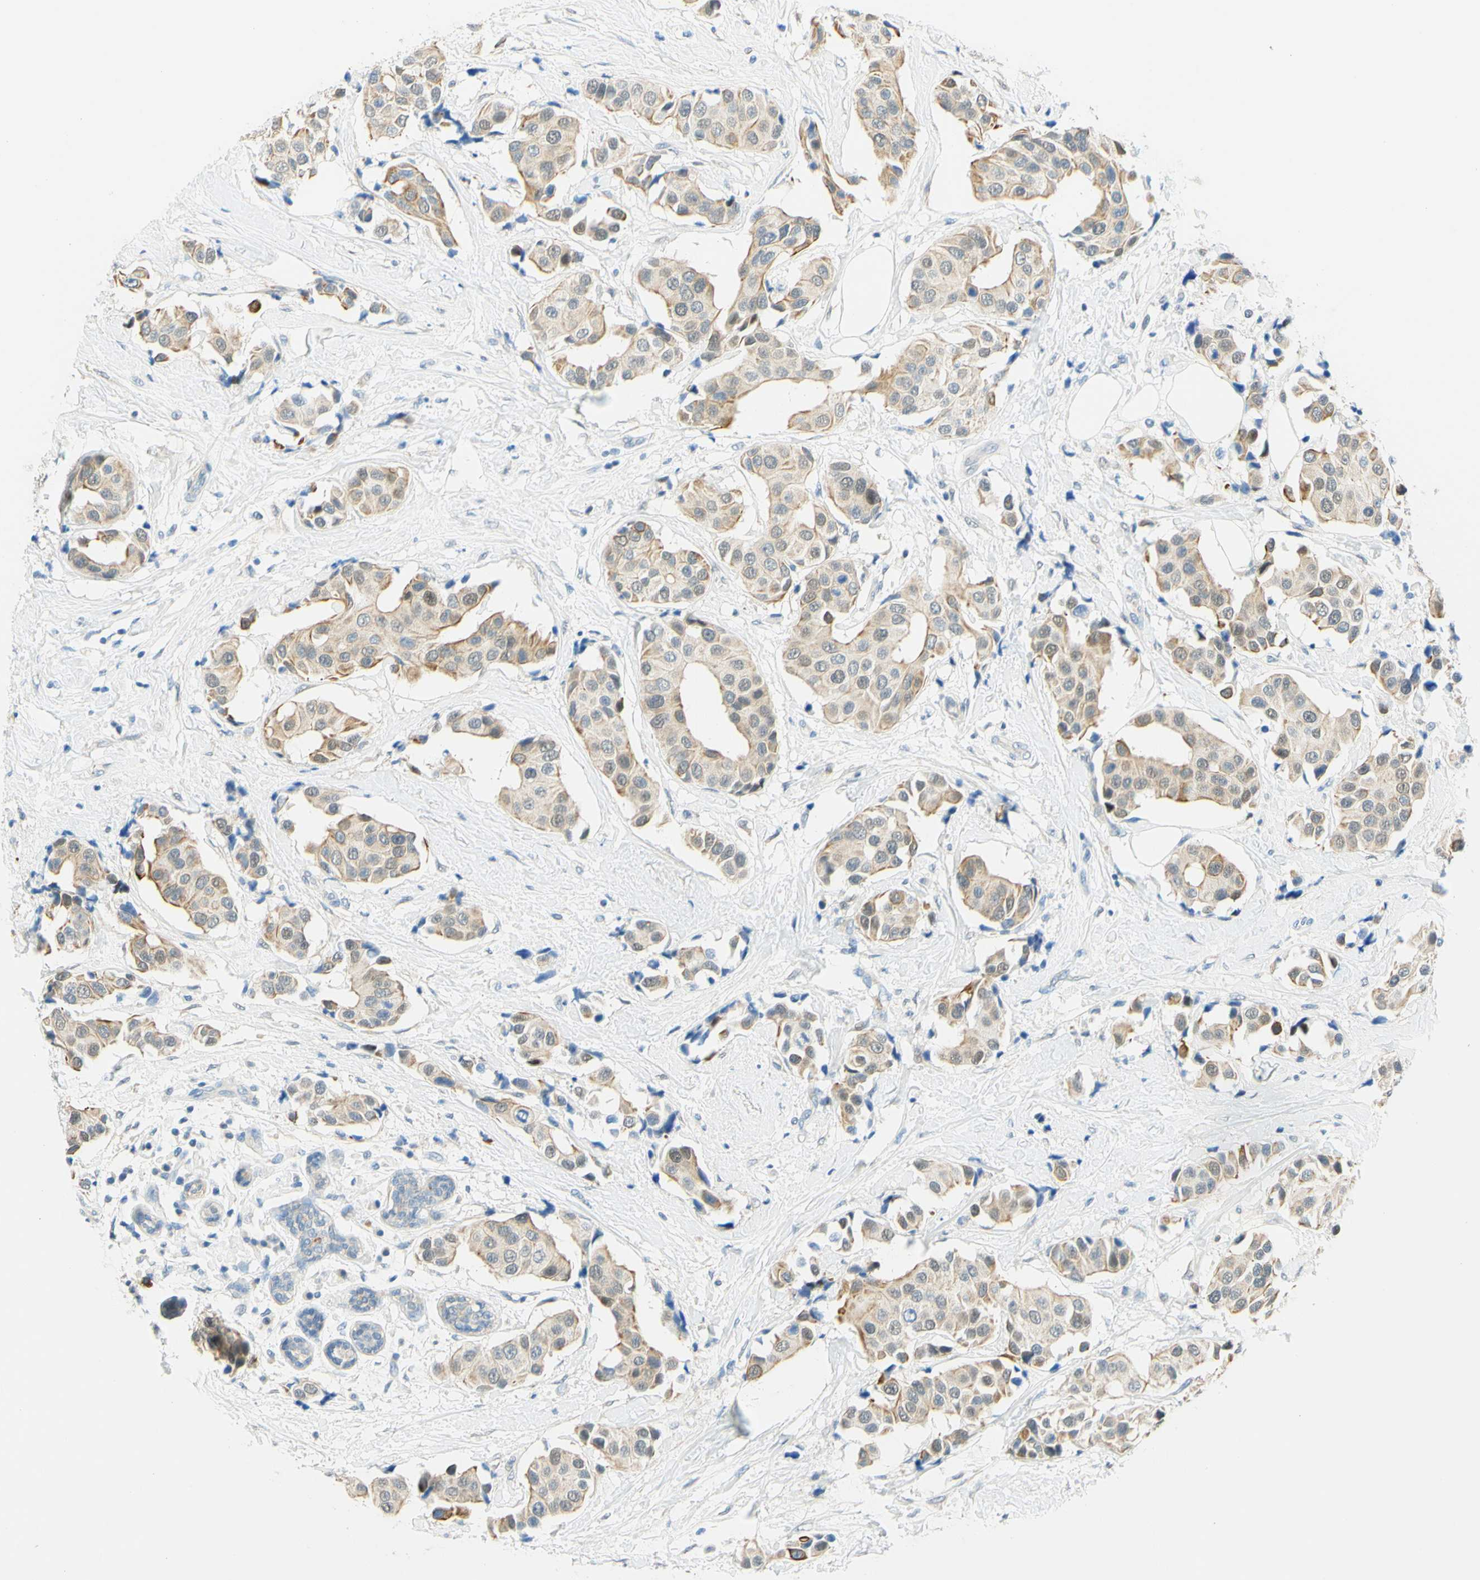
{"staining": {"intensity": "moderate", "quantity": ">75%", "location": "cytoplasmic/membranous"}, "tissue": "breast cancer", "cell_type": "Tumor cells", "image_type": "cancer", "snomed": [{"axis": "morphology", "description": "Normal tissue, NOS"}, {"axis": "morphology", "description": "Duct carcinoma"}, {"axis": "topography", "description": "Breast"}], "caption": "A high-resolution image shows immunohistochemistry (IHC) staining of breast cancer, which displays moderate cytoplasmic/membranous expression in approximately >75% of tumor cells.", "gene": "ENTREP2", "patient": {"sex": "female", "age": 39}}